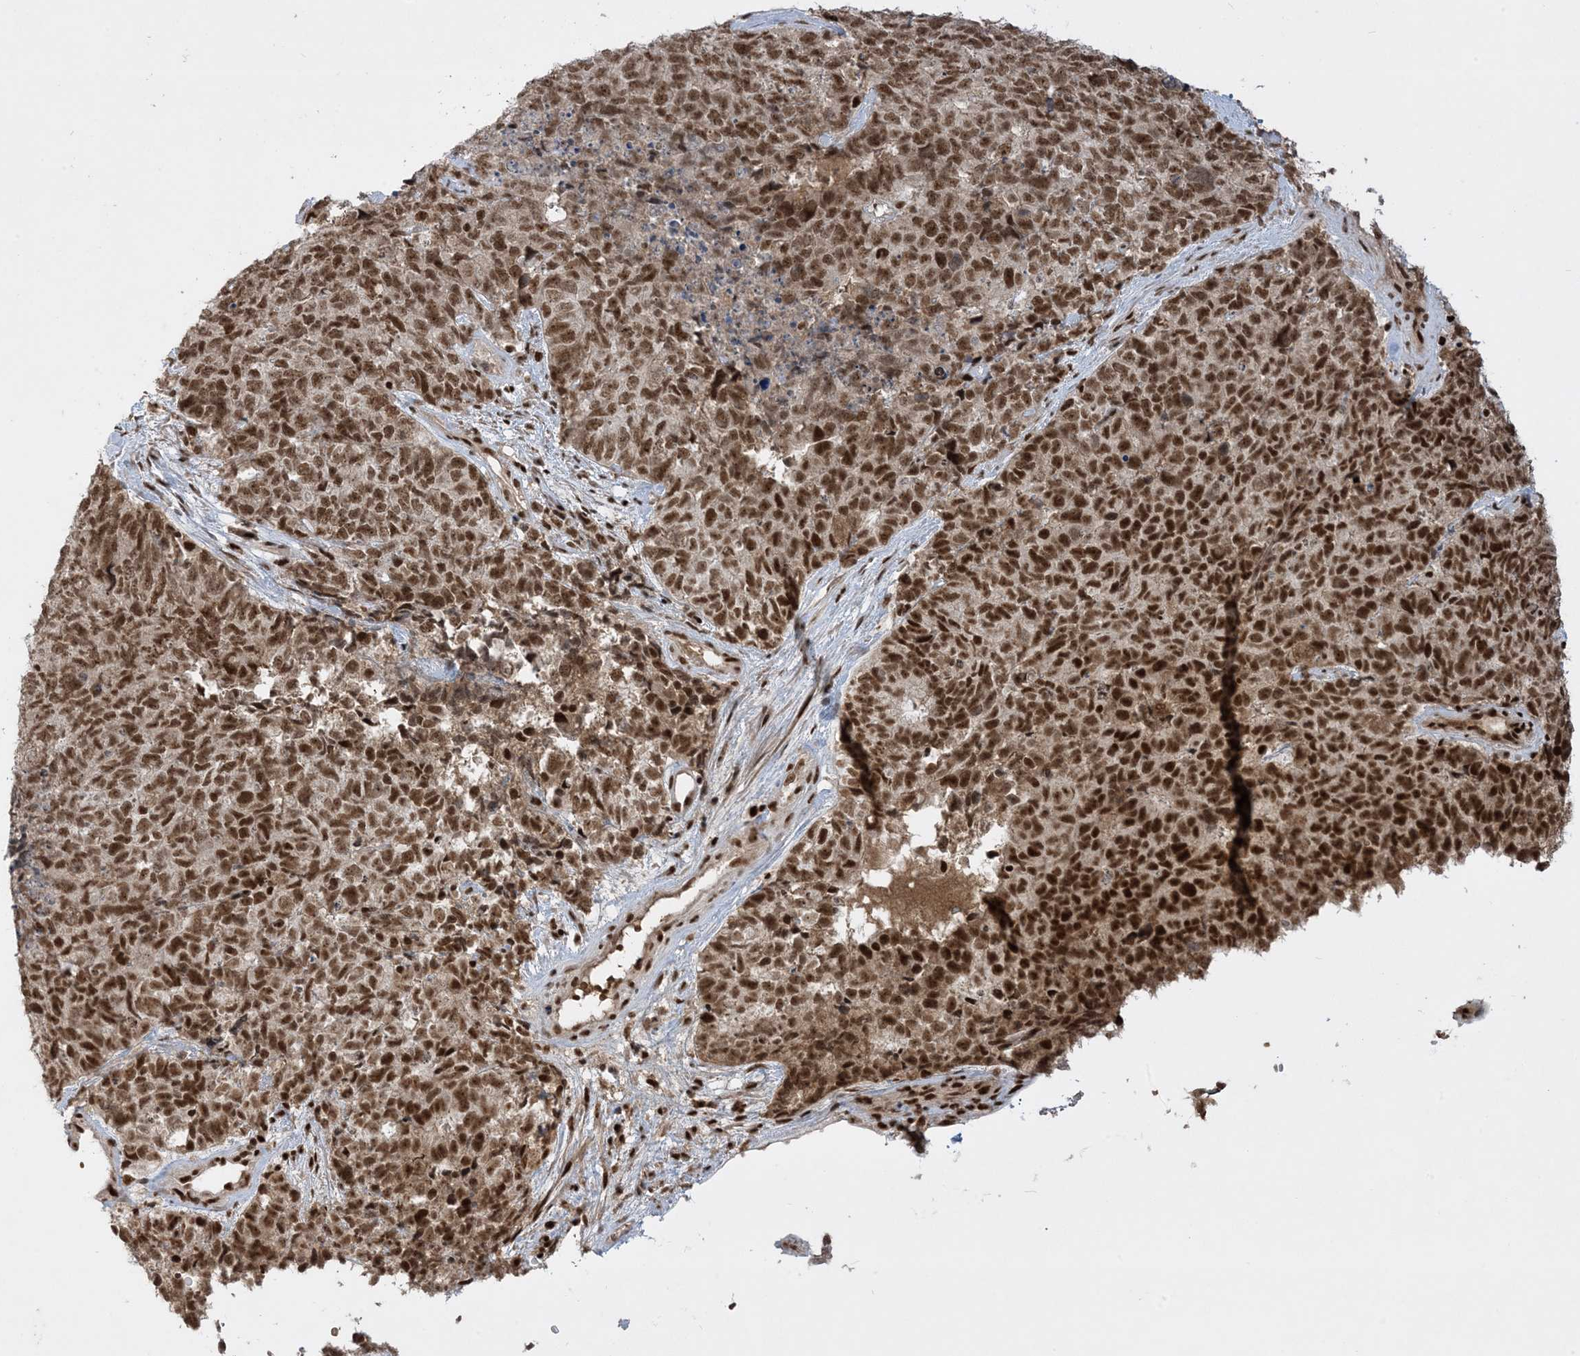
{"staining": {"intensity": "strong", "quantity": ">75%", "location": "nuclear"}, "tissue": "cervical cancer", "cell_type": "Tumor cells", "image_type": "cancer", "snomed": [{"axis": "morphology", "description": "Squamous cell carcinoma, NOS"}, {"axis": "topography", "description": "Cervix"}], "caption": "Brown immunohistochemical staining in human cervical squamous cell carcinoma demonstrates strong nuclear expression in about >75% of tumor cells.", "gene": "PPIL2", "patient": {"sex": "female", "age": 63}}